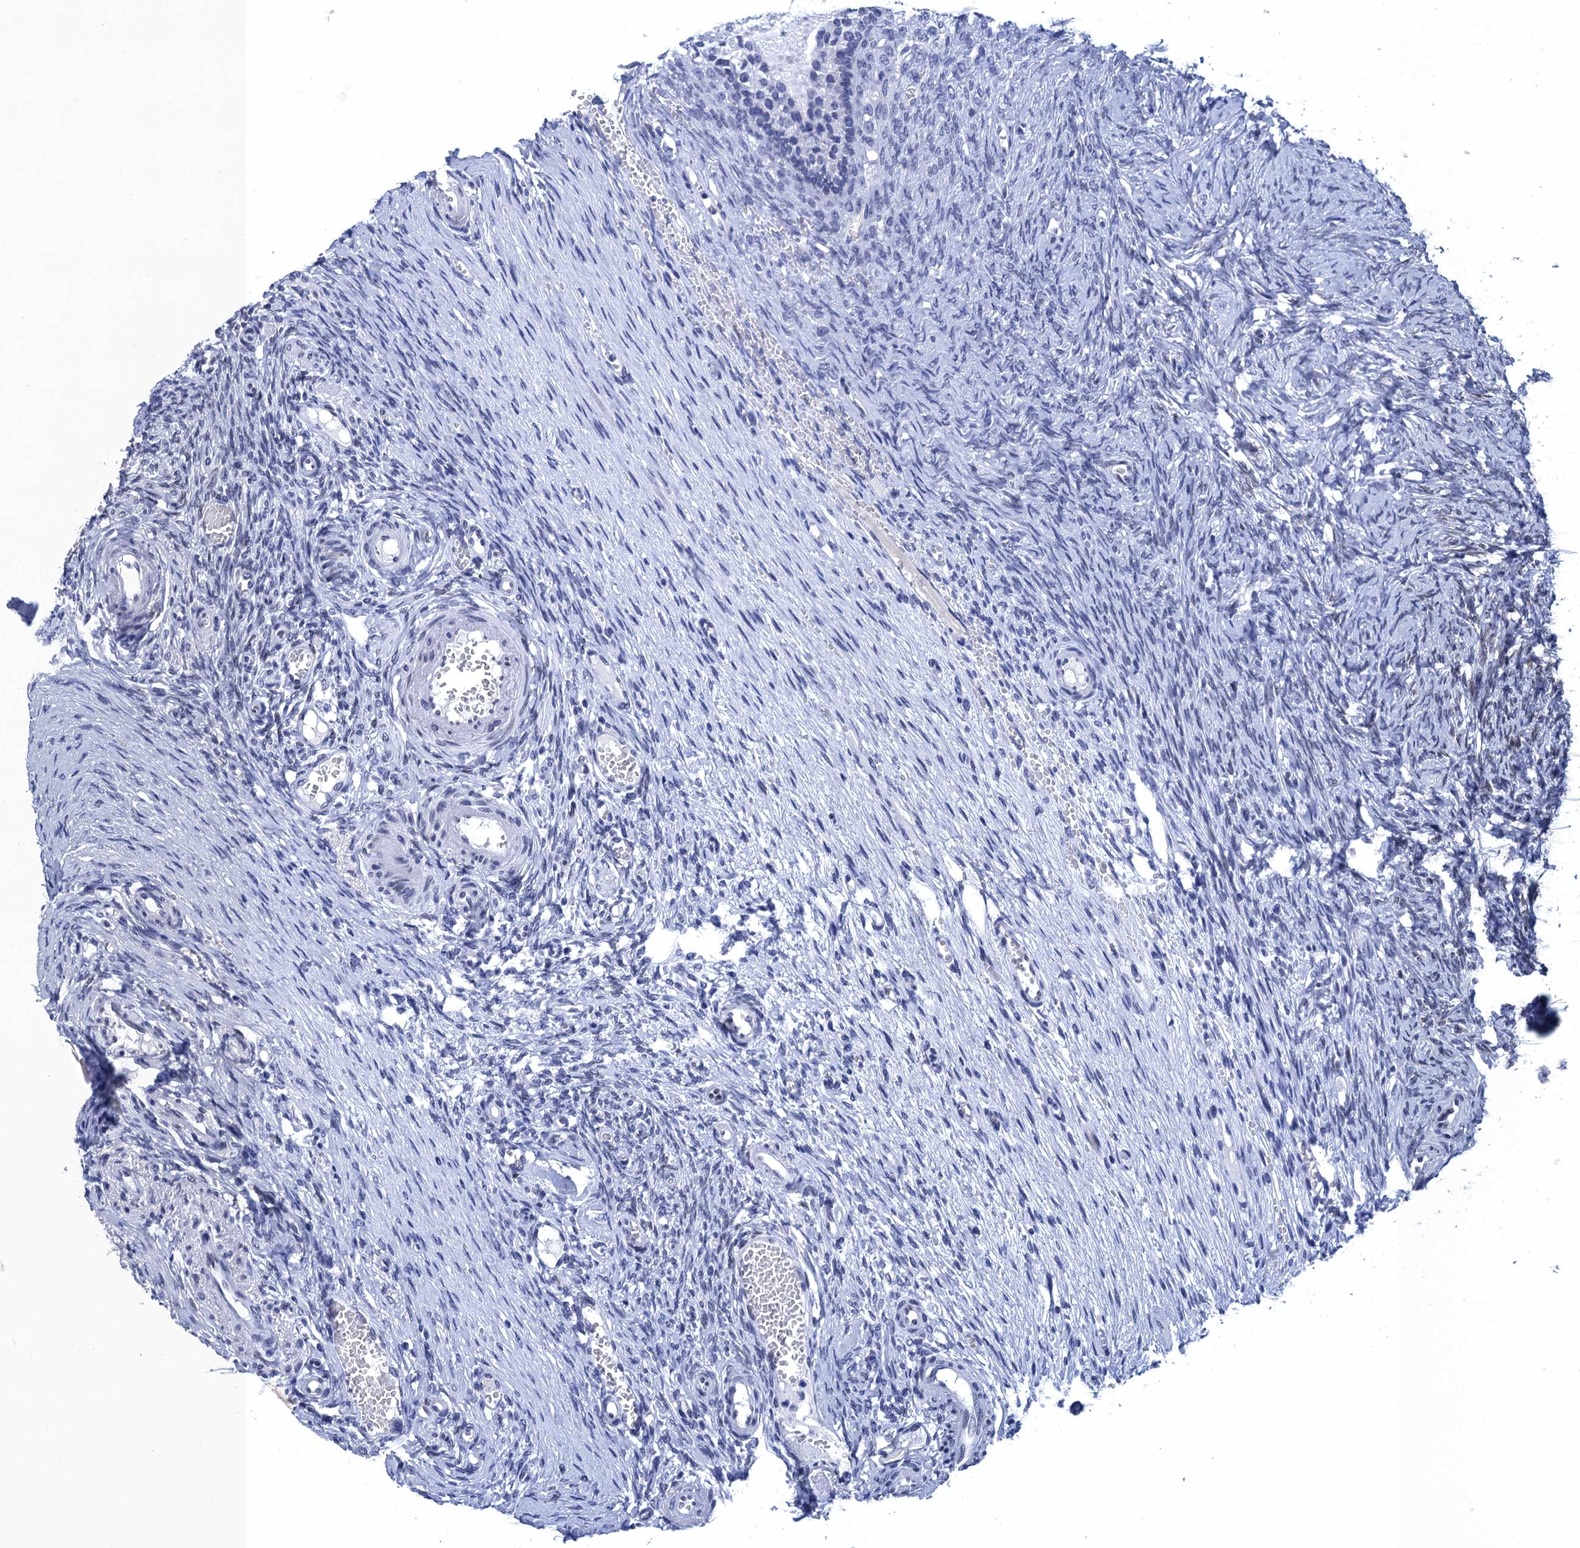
{"staining": {"intensity": "negative", "quantity": "none", "location": "none"}, "tissue": "ovary", "cell_type": "Ovarian stroma cells", "image_type": "normal", "snomed": [{"axis": "morphology", "description": "Adenocarcinoma, NOS"}, {"axis": "topography", "description": "Endometrium"}], "caption": "Ovarian stroma cells are negative for protein expression in benign human ovary. (DAB (3,3'-diaminobenzidine) immunohistochemistry visualized using brightfield microscopy, high magnification).", "gene": "METTL25", "patient": {"sex": "female", "age": 32}}